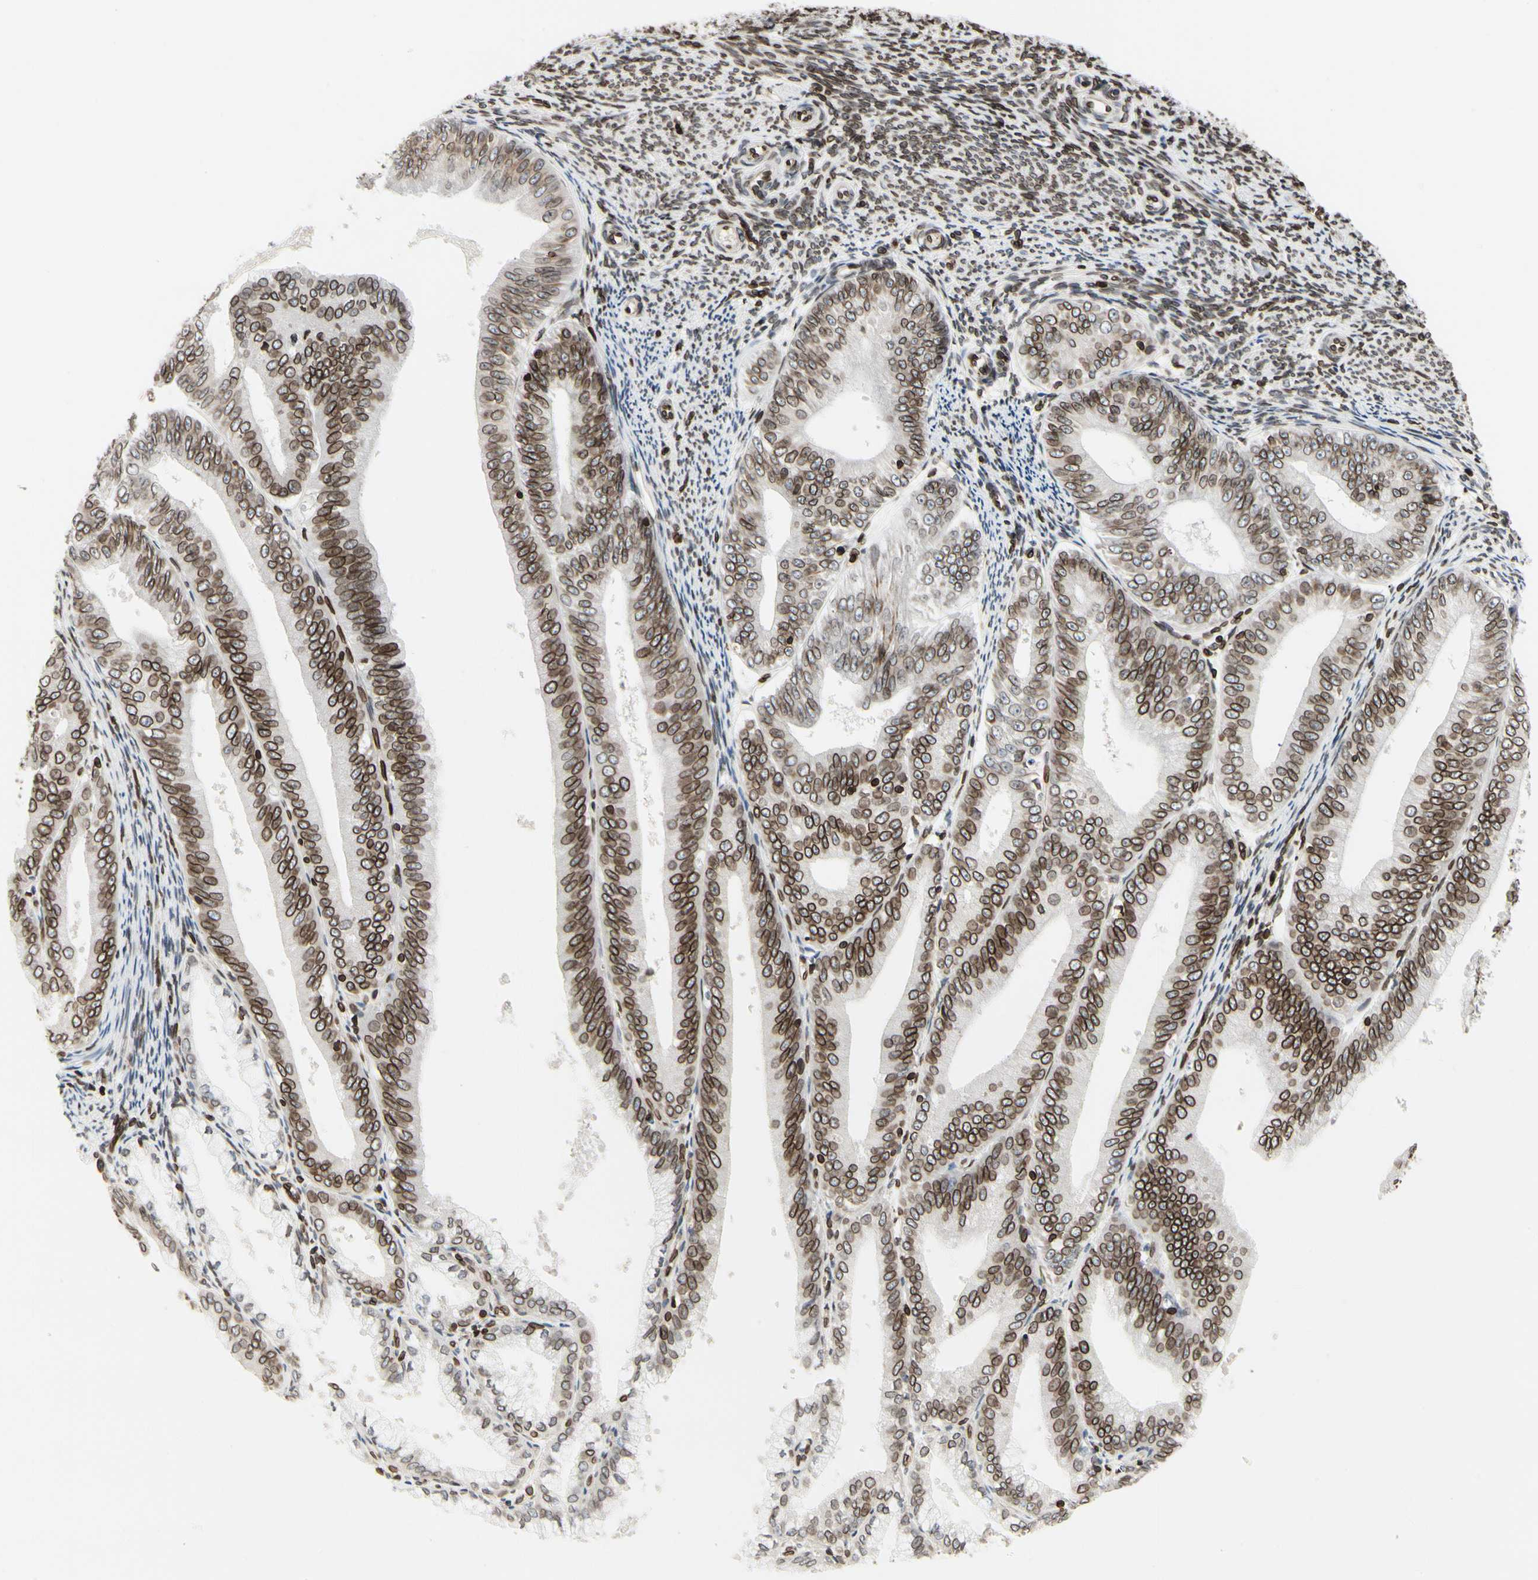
{"staining": {"intensity": "moderate", "quantity": ">75%", "location": "cytoplasmic/membranous,nuclear"}, "tissue": "endometrial cancer", "cell_type": "Tumor cells", "image_type": "cancer", "snomed": [{"axis": "morphology", "description": "Adenocarcinoma, NOS"}, {"axis": "topography", "description": "Endometrium"}], "caption": "A brown stain highlights moderate cytoplasmic/membranous and nuclear positivity of a protein in adenocarcinoma (endometrial) tumor cells.", "gene": "TMPO", "patient": {"sex": "female", "age": 63}}